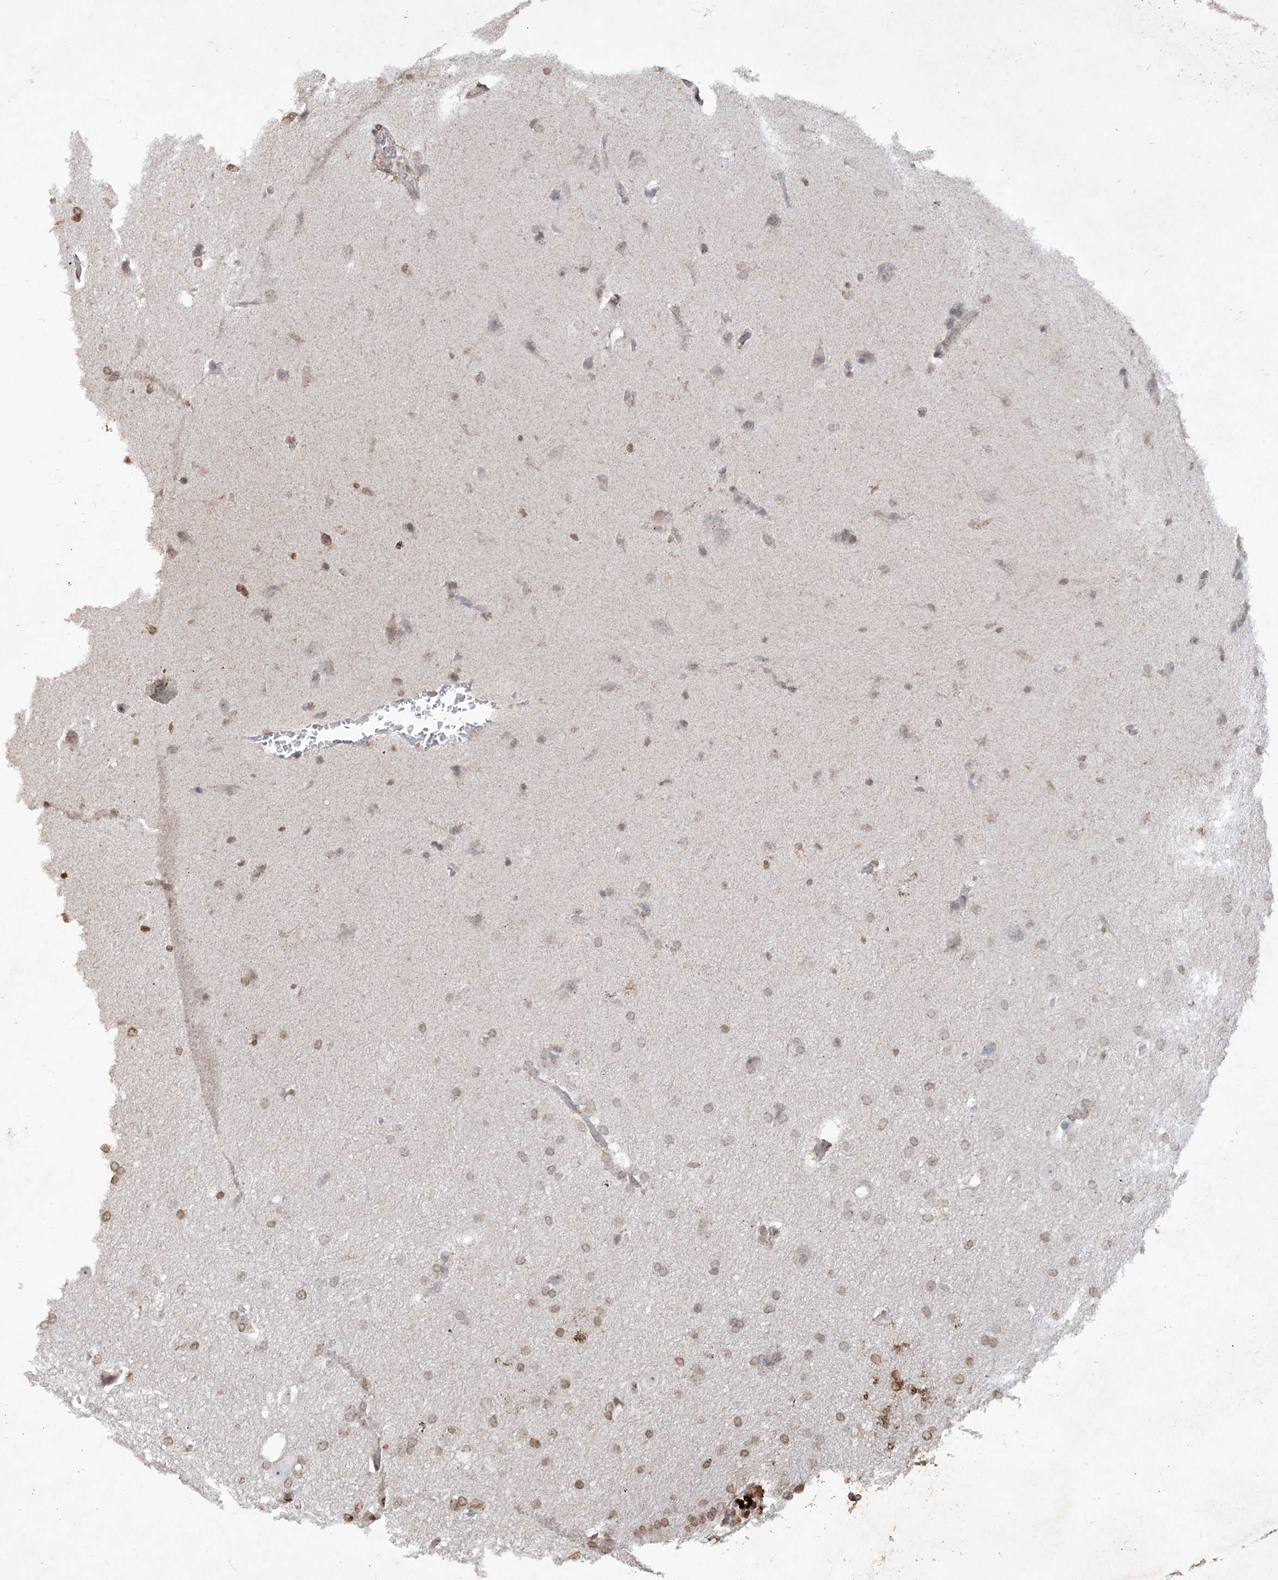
{"staining": {"intensity": "weak", "quantity": "25%-75%", "location": "cytoplasmic/membranous"}, "tissue": "glioma", "cell_type": "Tumor cells", "image_type": "cancer", "snomed": [{"axis": "morphology", "description": "Glioma, malignant, Low grade"}, {"axis": "topography", "description": "Brain"}], "caption": "A brown stain shows weak cytoplasmic/membranous positivity of a protein in human glioma tumor cells. The staining was performed using DAB to visualize the protein expression in brown, while the nuclei were stained in blue with hematoxylin (Magnification: 20x).", "gene": "TTC7A", "patient": {"sex": "female", "age": 37}}